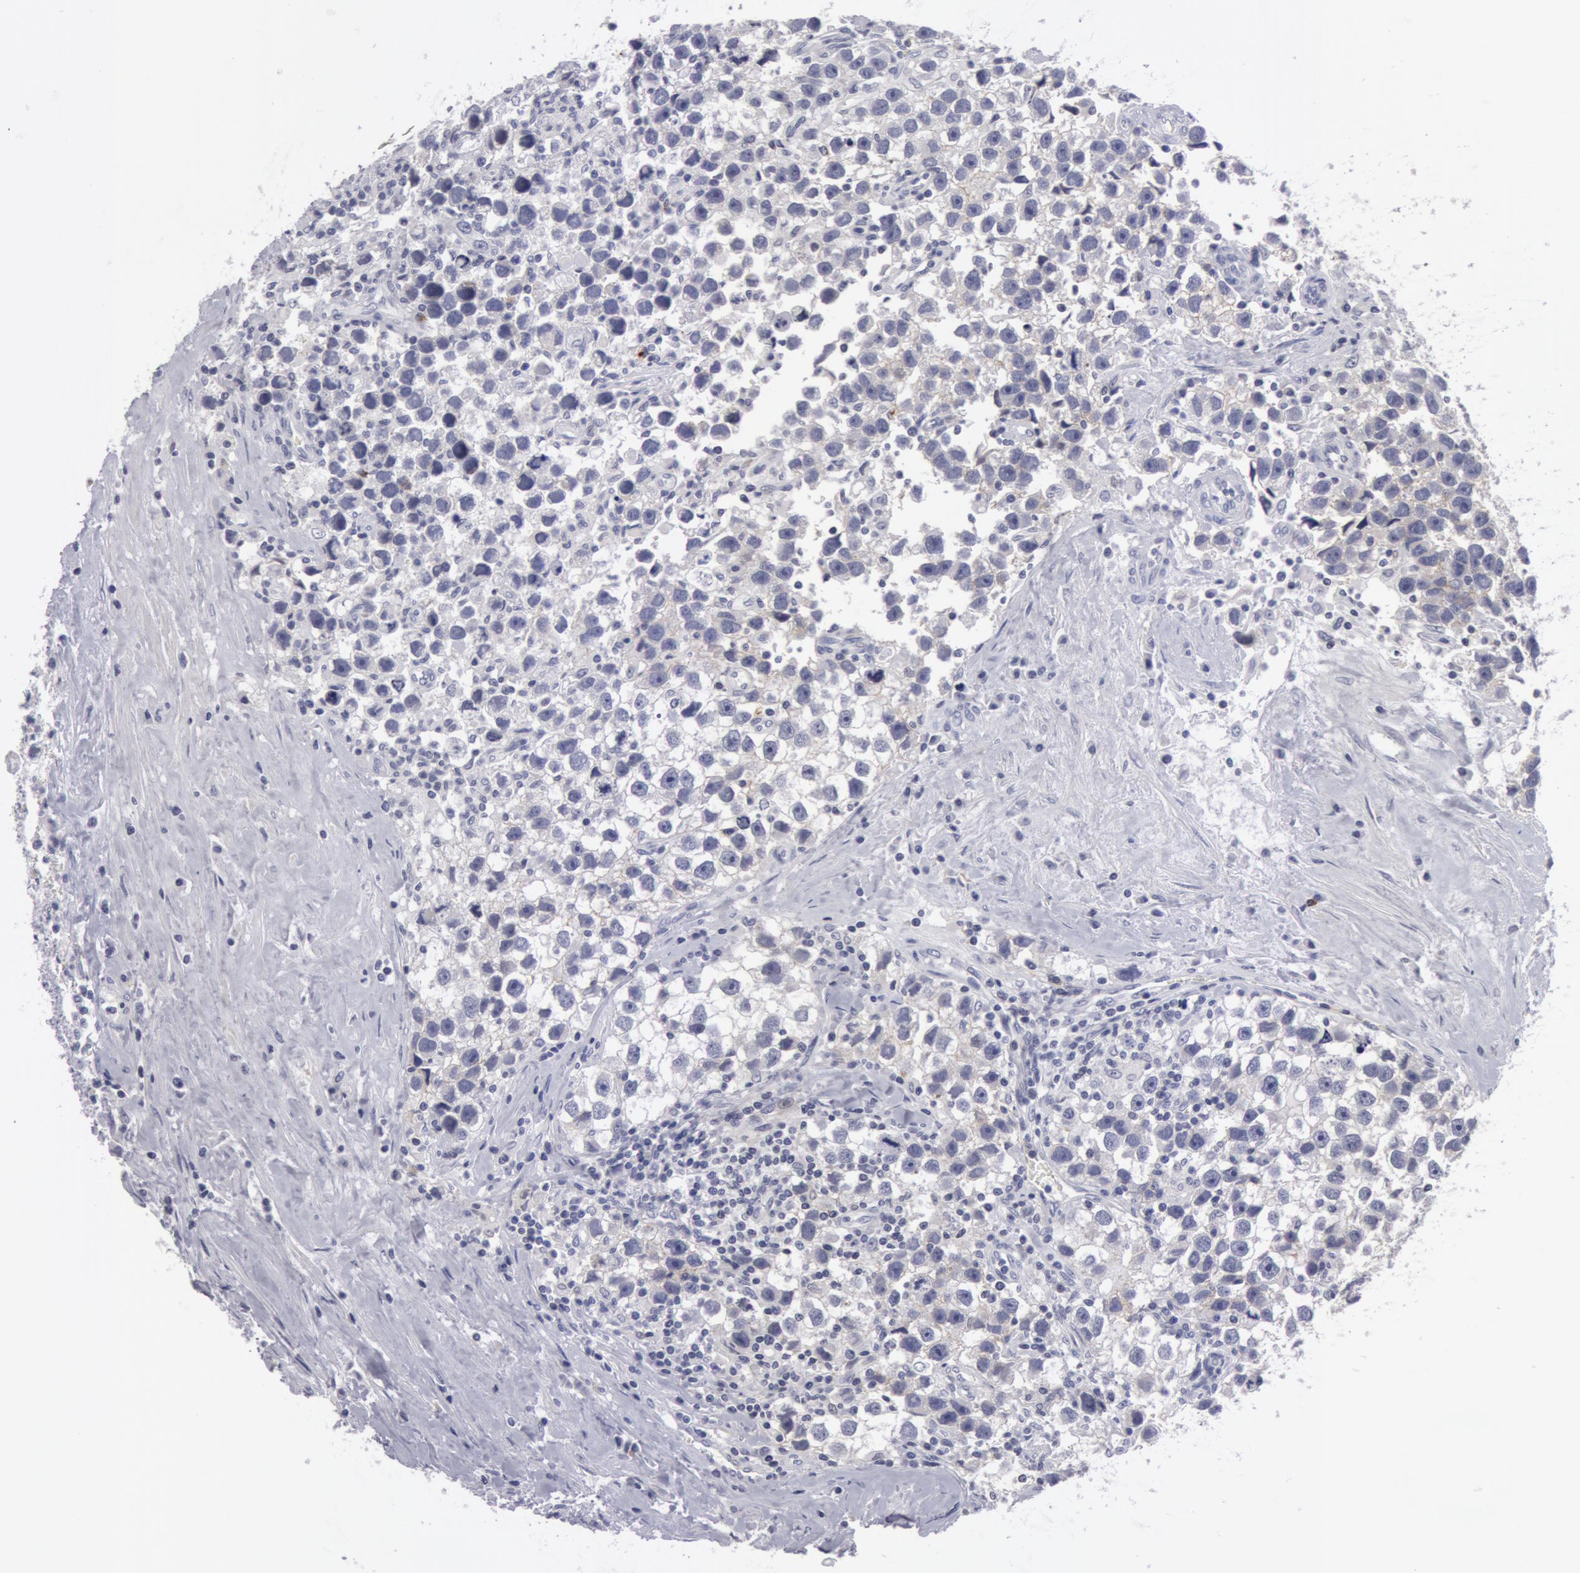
{"staining": {"intensity": "negative", "quantity": "none", "location": "none"}, "tissue": "testis cancer", "cell_type": "Tumor cells", "image_type": "cancer", "snomed": [{"axis": "morphology", "description": "Seminoma, NOS"}, {"axis": "topography", "description": "Testis"}], "caption": "Histopathology image shows no significant protein expression in tumor cells of testis cancer.", "gene": "NLGN4X", "patient": {"sex": "male", "age": 43}}